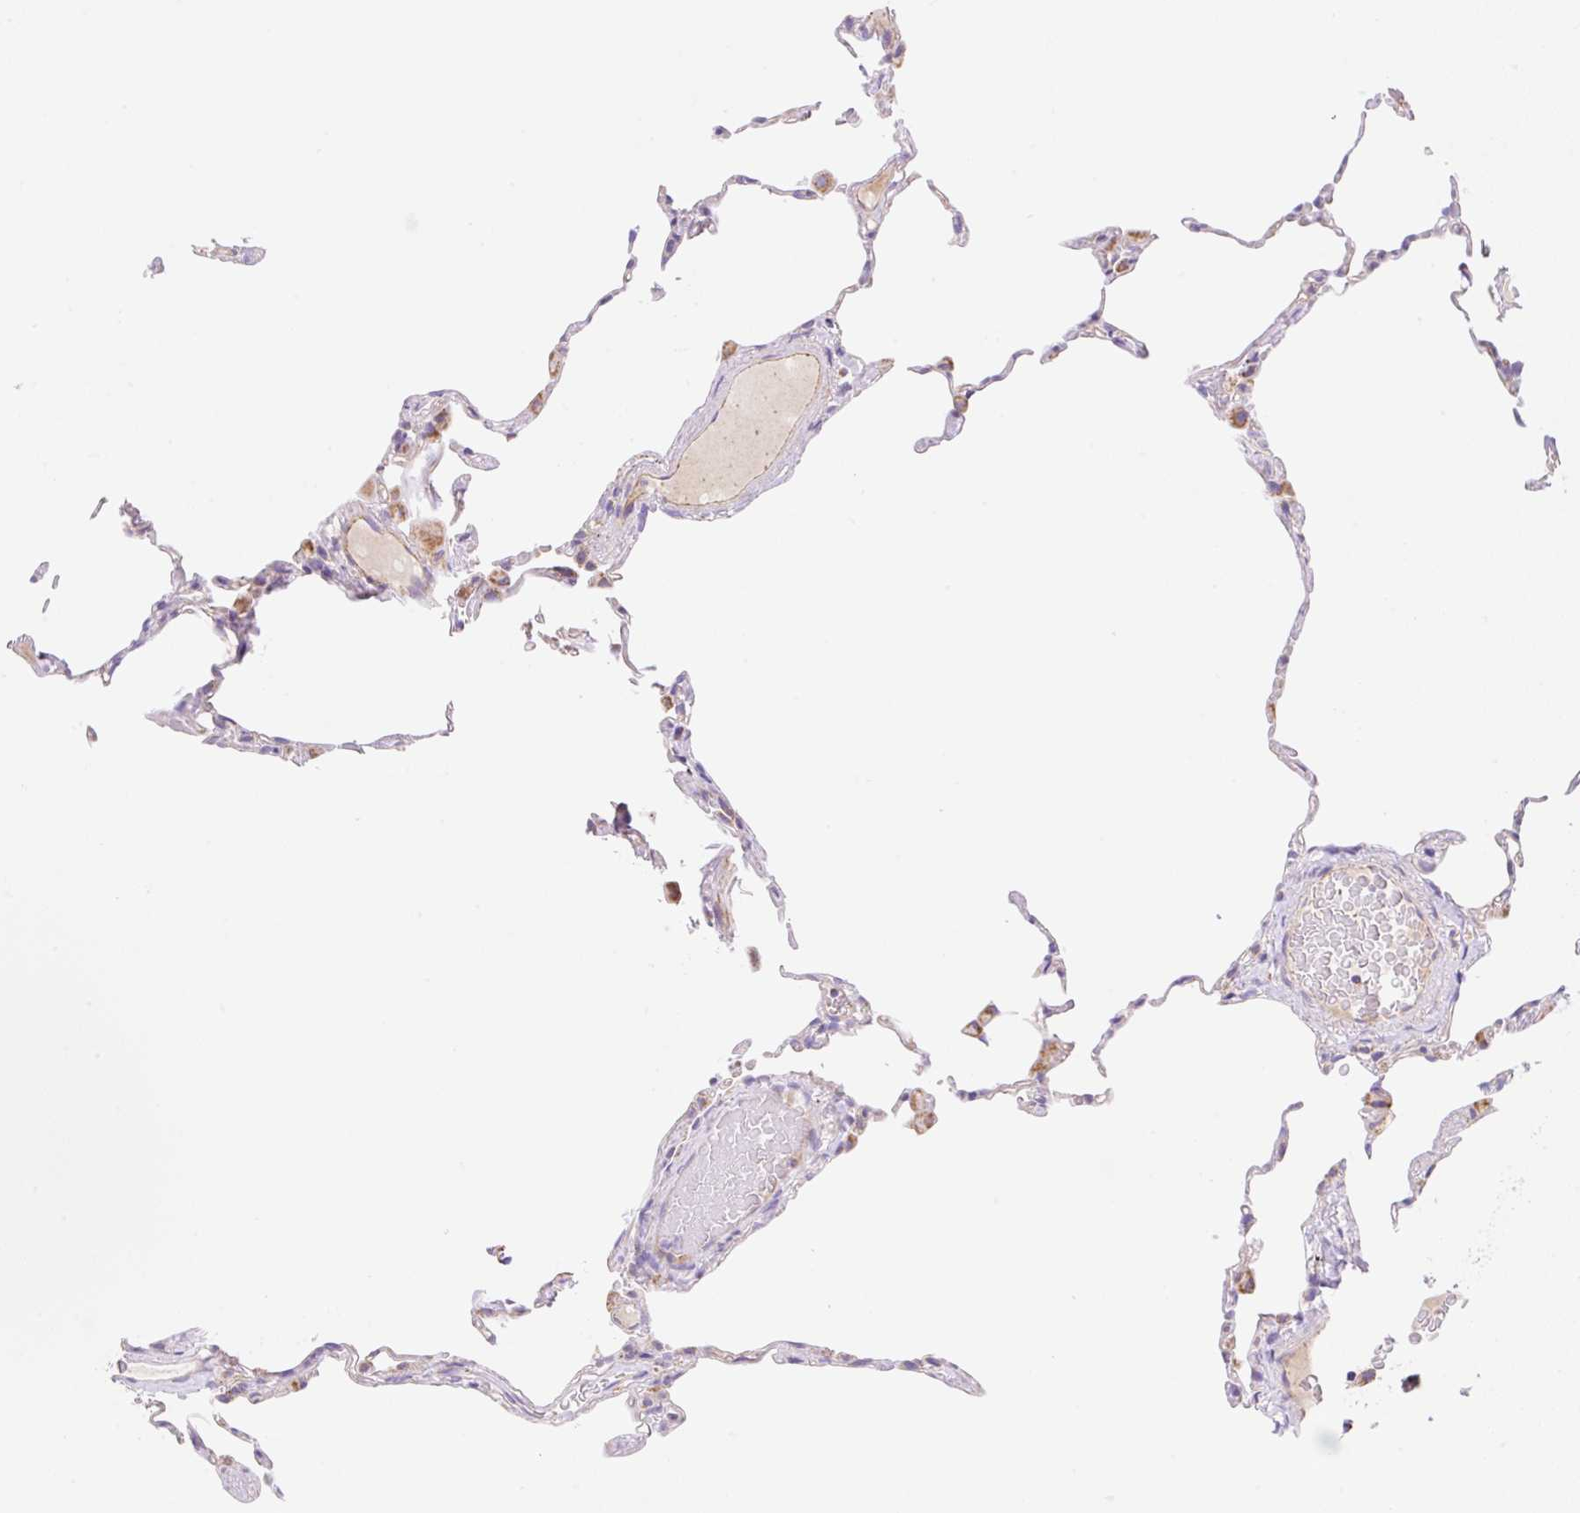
{"staining": {"intensity": "moderate", "quantity": "<25%", "location": "cytoplasmic/membranous"}, "tissue": "lung", "cell_type": "Alveolar cells", "image_type": "normal", "snomed": [{"axis": "morphology", "description": "Normal tissue, NOS"}, {"axis": "topography", "description": "Lung"}], "caption": "A high-resolution image shows IHC staining of benign lung, which displays moderate cytoplasmic/membranous expression in approximately <25% of alveolar cells.", "gene": "ESAM", "patient": {"sex": "female", "age": 57}}